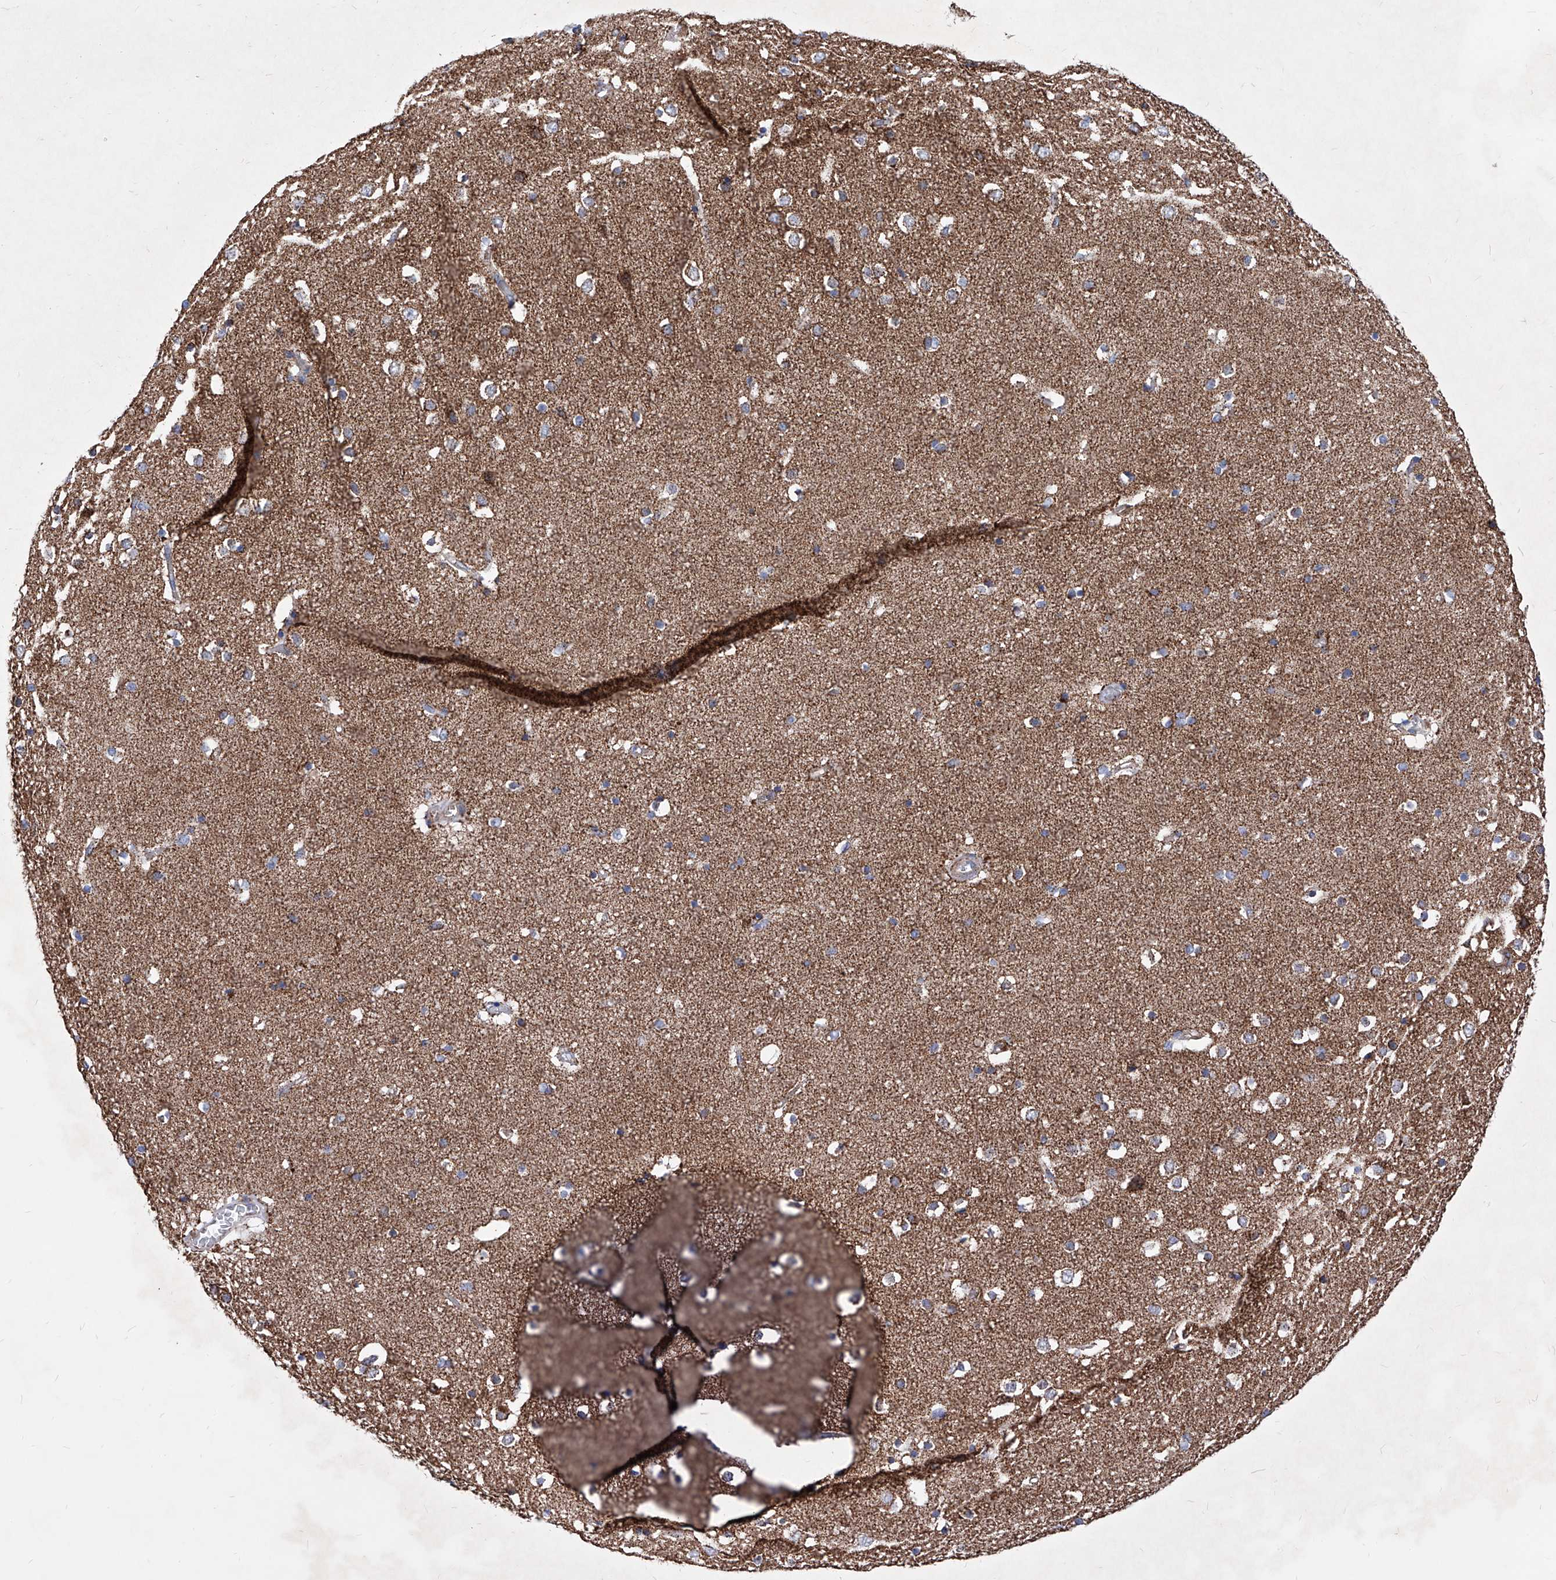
{"staining": {"intensity": "negative", "quantity": "none", "location": "none"}, "tissue": "cerebral cortex", "cell_type": "Endothelial cells", "image_type": "normal", "snomed": [{"axis": "morphology", "description": "Normal tissue, NOS"}, {"axis": "topography", "description": "Cerebral cortex"}], "caption": "The micrograph displays no significant staining in endothelial cells of cerebral cortex. (Stains: DAB immunohistochemistry (IHC) with hematoxylin counter stain, Microscopy: brightfield microscopy at high magnification).", "gene": "HRNR", "patient": {"sex": "male", "age": 54}}